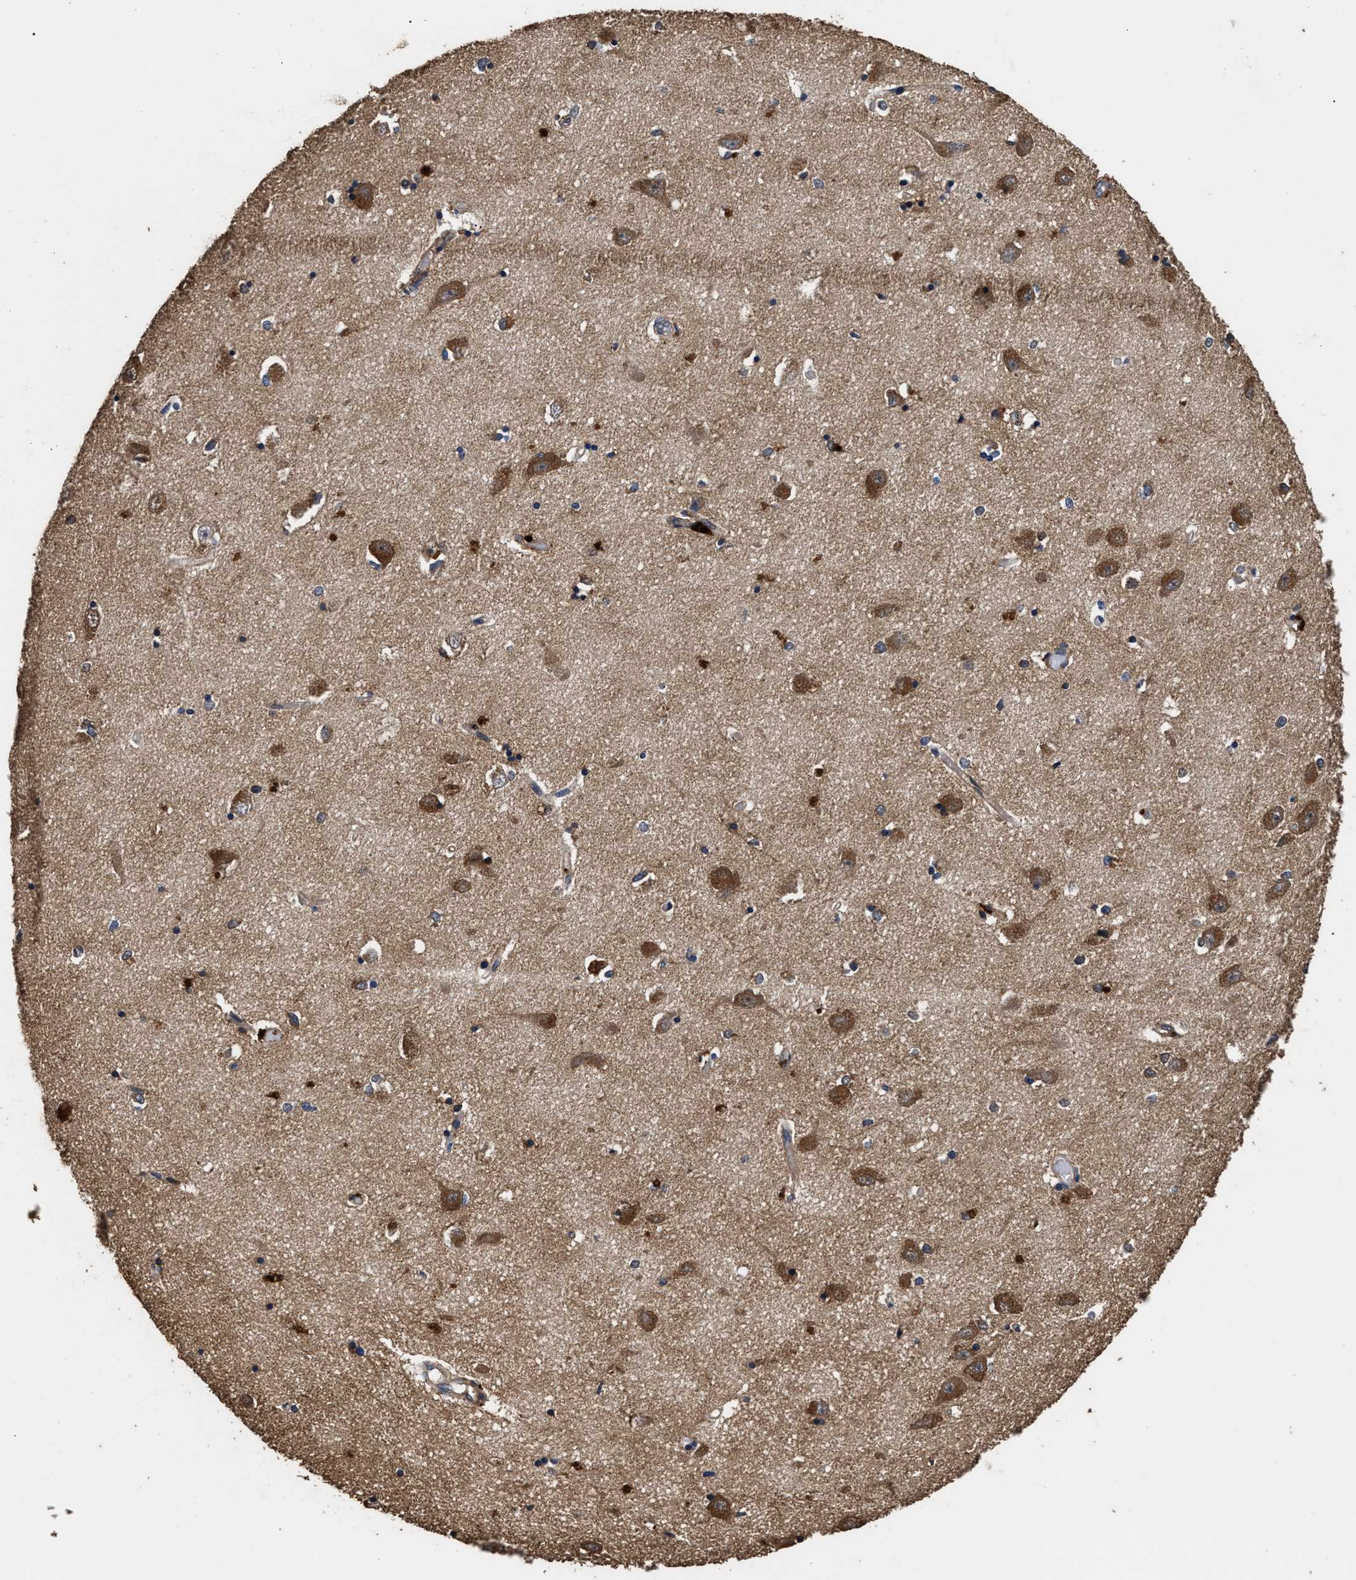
{"staining": {"intensity": "moderate", "quantity": "25%-75%", "location": "cytoplasmic/membranous"}, "tissue": "hippocampus", "cell_type": "Glial cells", "image_type": "normal", "snomed": [{"axis": "morphology", "description": "Normal tissue, NOS"}, {"axis": "topography", "description": "Hippocampus"}], "caption": "Protein expression analysis of unremarkable hippocampus reveals moderate cytoplasmic/membranous positivity in approximately 25%-75% of glial cells. The staining is performed using DAB brown chromogen to label protein expression. The nuclei are counter-stained blue using hematoxylin.", "gene": "ENSG00000286112", "patient": {"sex": "male", "age": 45}}